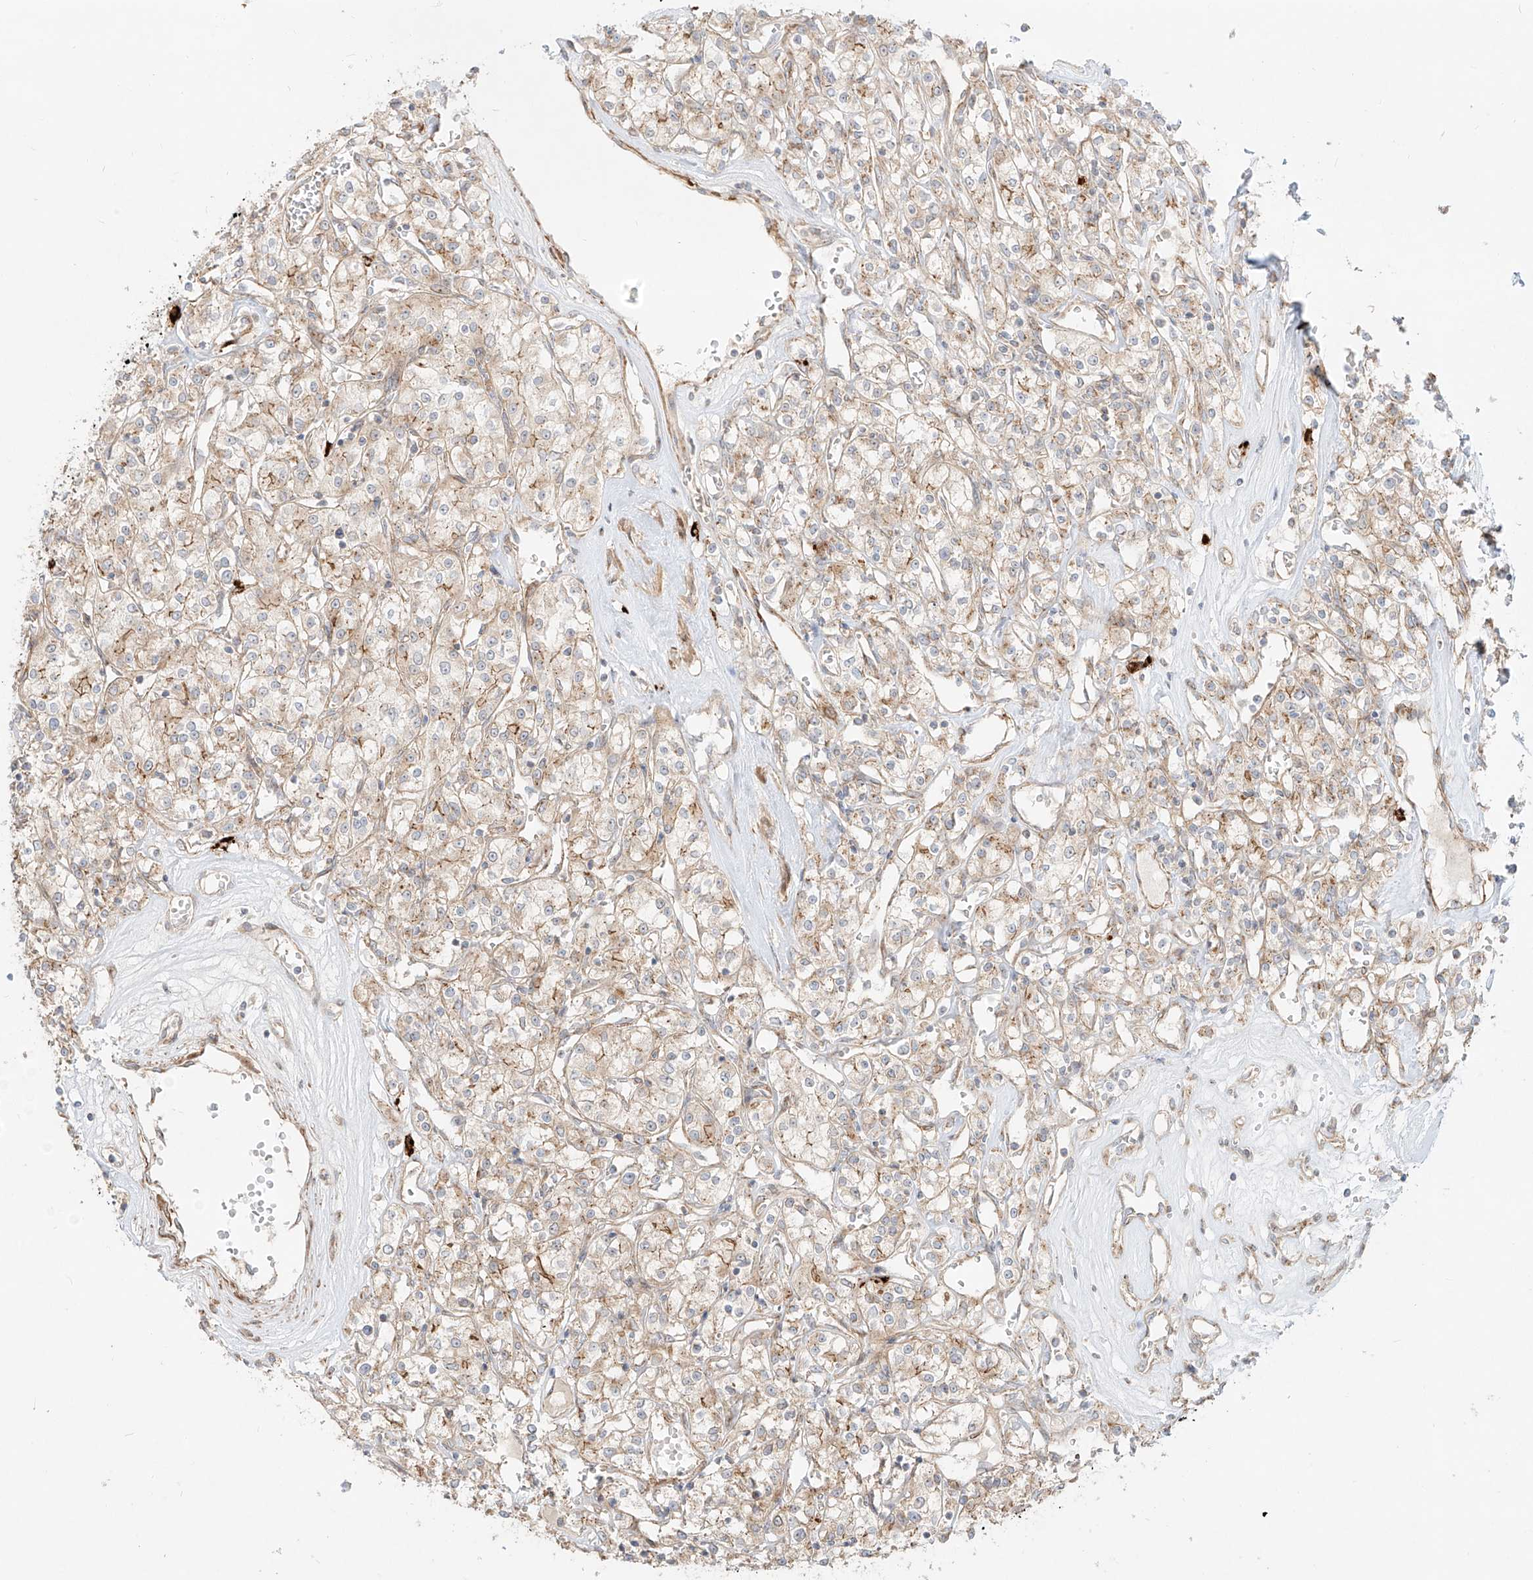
{"staining": {"intensity": "weak", "quantity": "25%-75%", "location": "cytoplasmic/membranous"}, "tissue": "renal cancer", "cell_type": "Tumor cells", "image_type": "cancer", "snomed": [{"axis": "morphology", "description": "Adenocarcinoma, NOS"}, {"axis": "topography", "description": "Kidney"}], "caption": "Renal cancer was stained to show a protein in brown. There is low levels of weak cytoplasmic/membranous staining in about 25%-75% of tumor cells.", "gene": "ZNF287", "patient": {"sex": "female", "age": 59}}